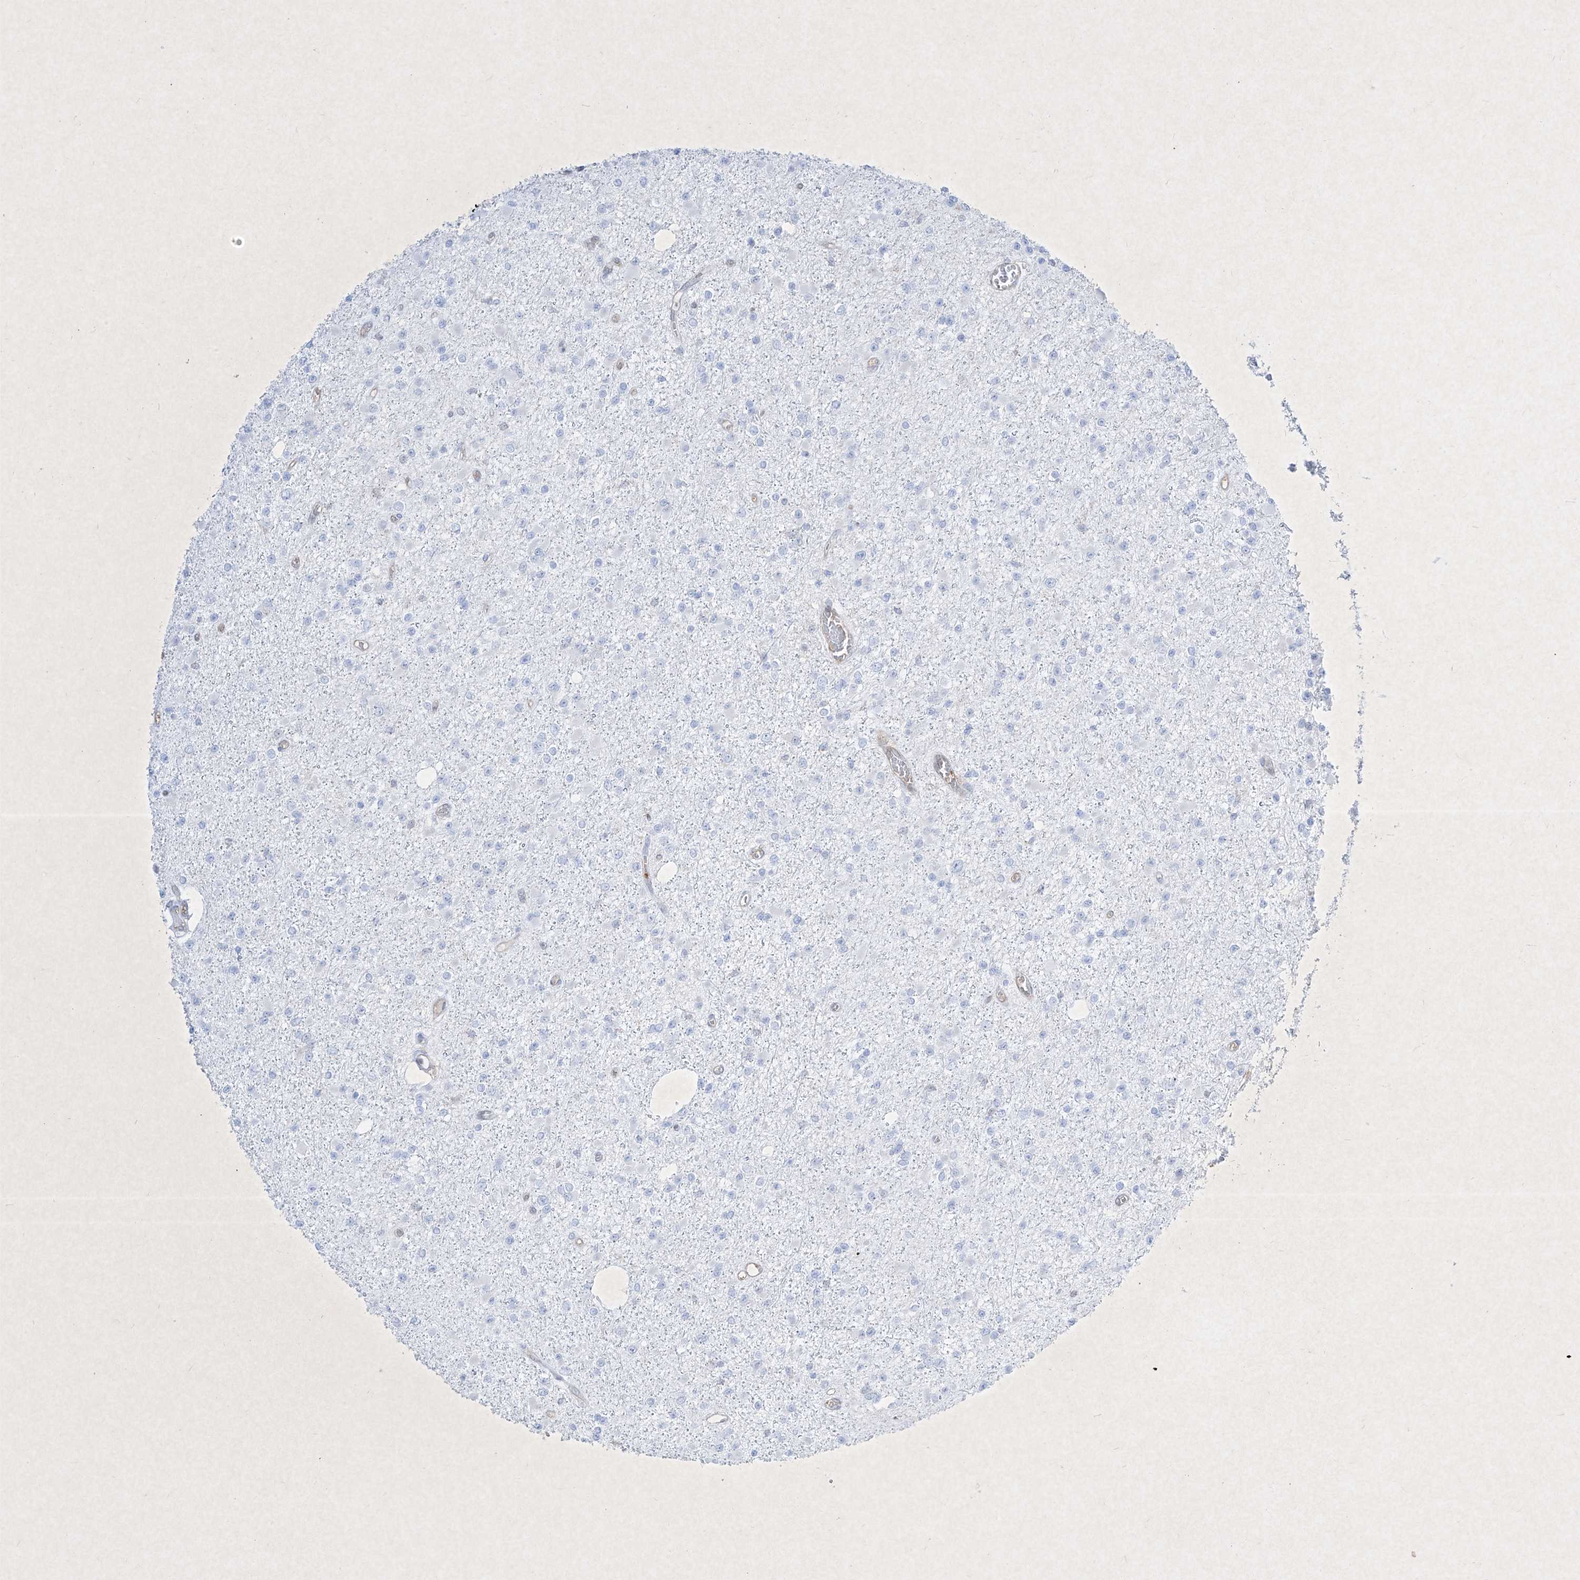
{"staining": {"intensity": "negative", "quantity": "none", "location": "none"}, "tissue": "glioma", "cell_type": "Tumor cells", "image_type": "cancer", "snomed": [{"axis": "morphology", "description": "Glioma, malignant, Low grade"}, {"axis": "topography", "description": "Brain"}], "caption": "Immunohistochemistry of glioma displays no staining in tumor cells.", "gene": "PSMB10", "patient": {"sex": "female", "age": 22}}